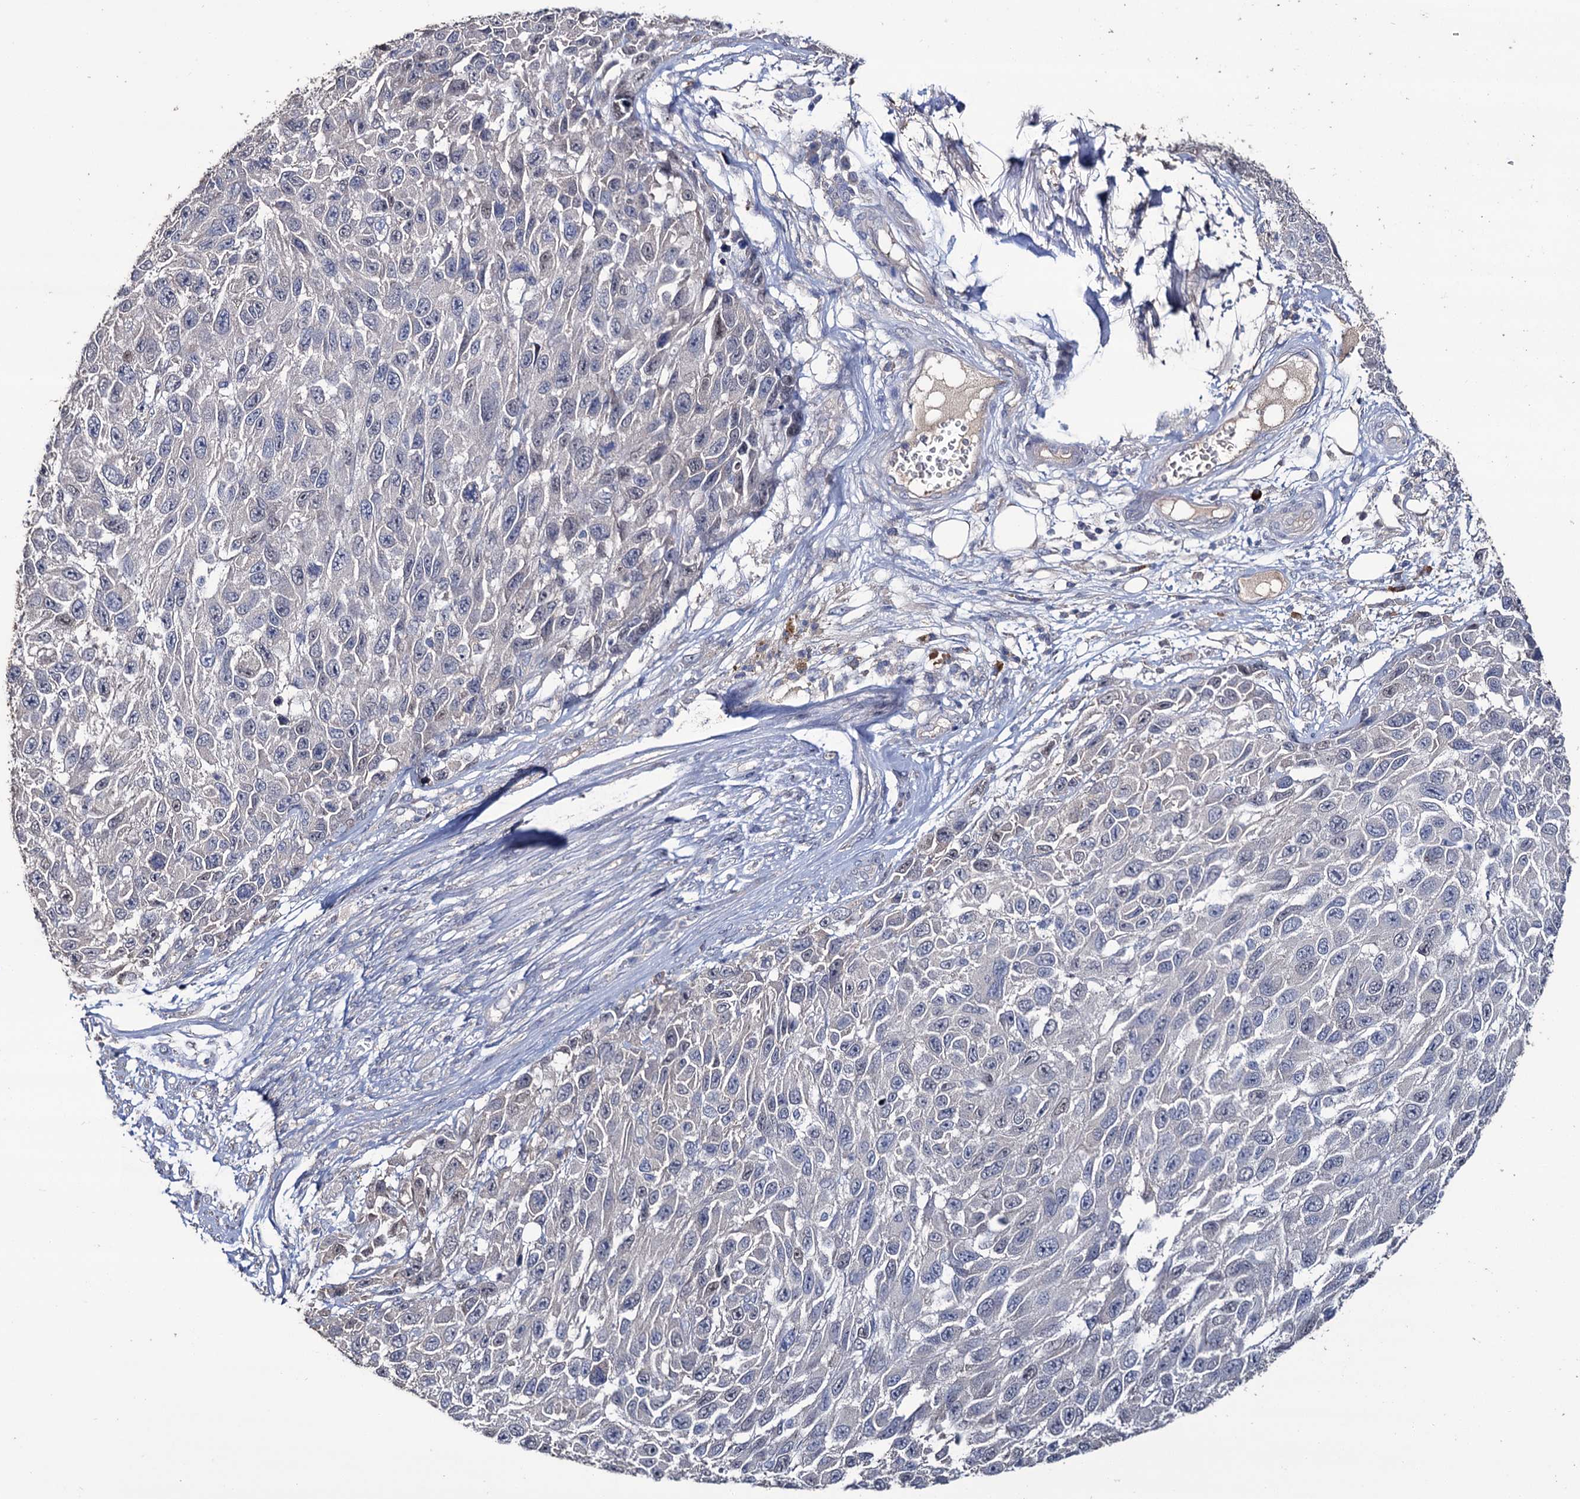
{"staining": {"intensity": "moderate", "quantity": "<25%", "location": "nuclear"}, "tissue": "melanoma", "cell_type": "Tumor cells", "image_type": "cancer", "snomed": [{"axis": "morphology", "description": "Normal tissue, NOS"}, {"axis": "morphology", "description": "Malignant melanoma, NOS"}, {"axis": "topography", "description": "Skin"}], "caption": "Protein staining by immunohistochemistry (IHC) shows moderate nuclear staining in about <25% of tumor cells in melanoma.", "gene": "EPB41L5", "patient": {"sex": "female", "age": 96}}